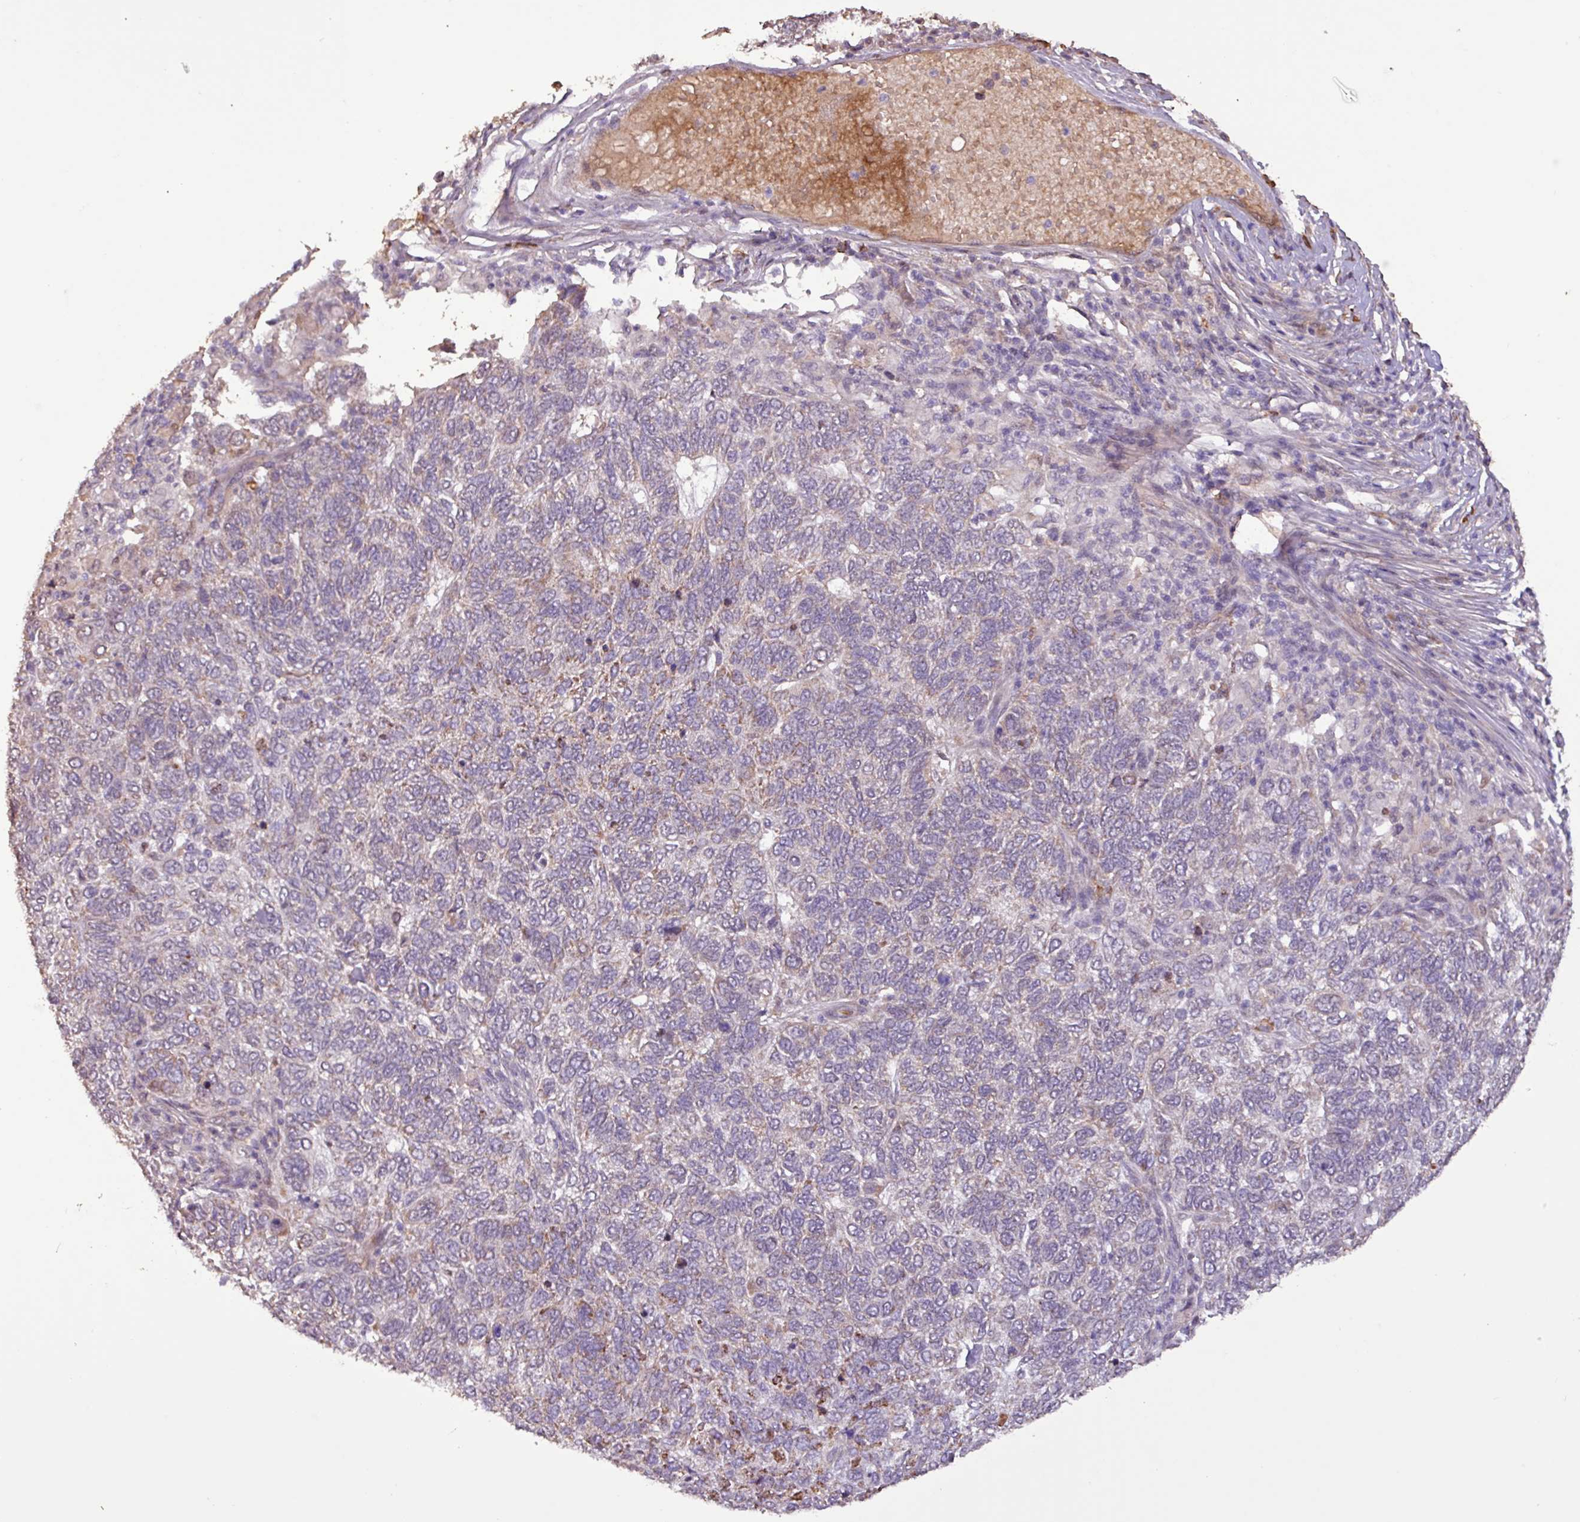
{"staining": {"intensity": "weak", "quantity": "<25%", "location": "cytoplasmic/membranous"}, "tissue": "skin cancer", "cell_type": "Tumor cells", "image_type": "cancer", "snomed": [{"axis": "morphology", "description": "Basal cell carcinoma"}, {"axis": "topography", "description": "Skin"}], "caption": "The histopathology image demonstrates no staining of tumor cells in skin basal cell carcinoma. Nuclei are stained in blue.", "gene": "L3MBTL3", "patient": {"sex": "female", "age": 65}}